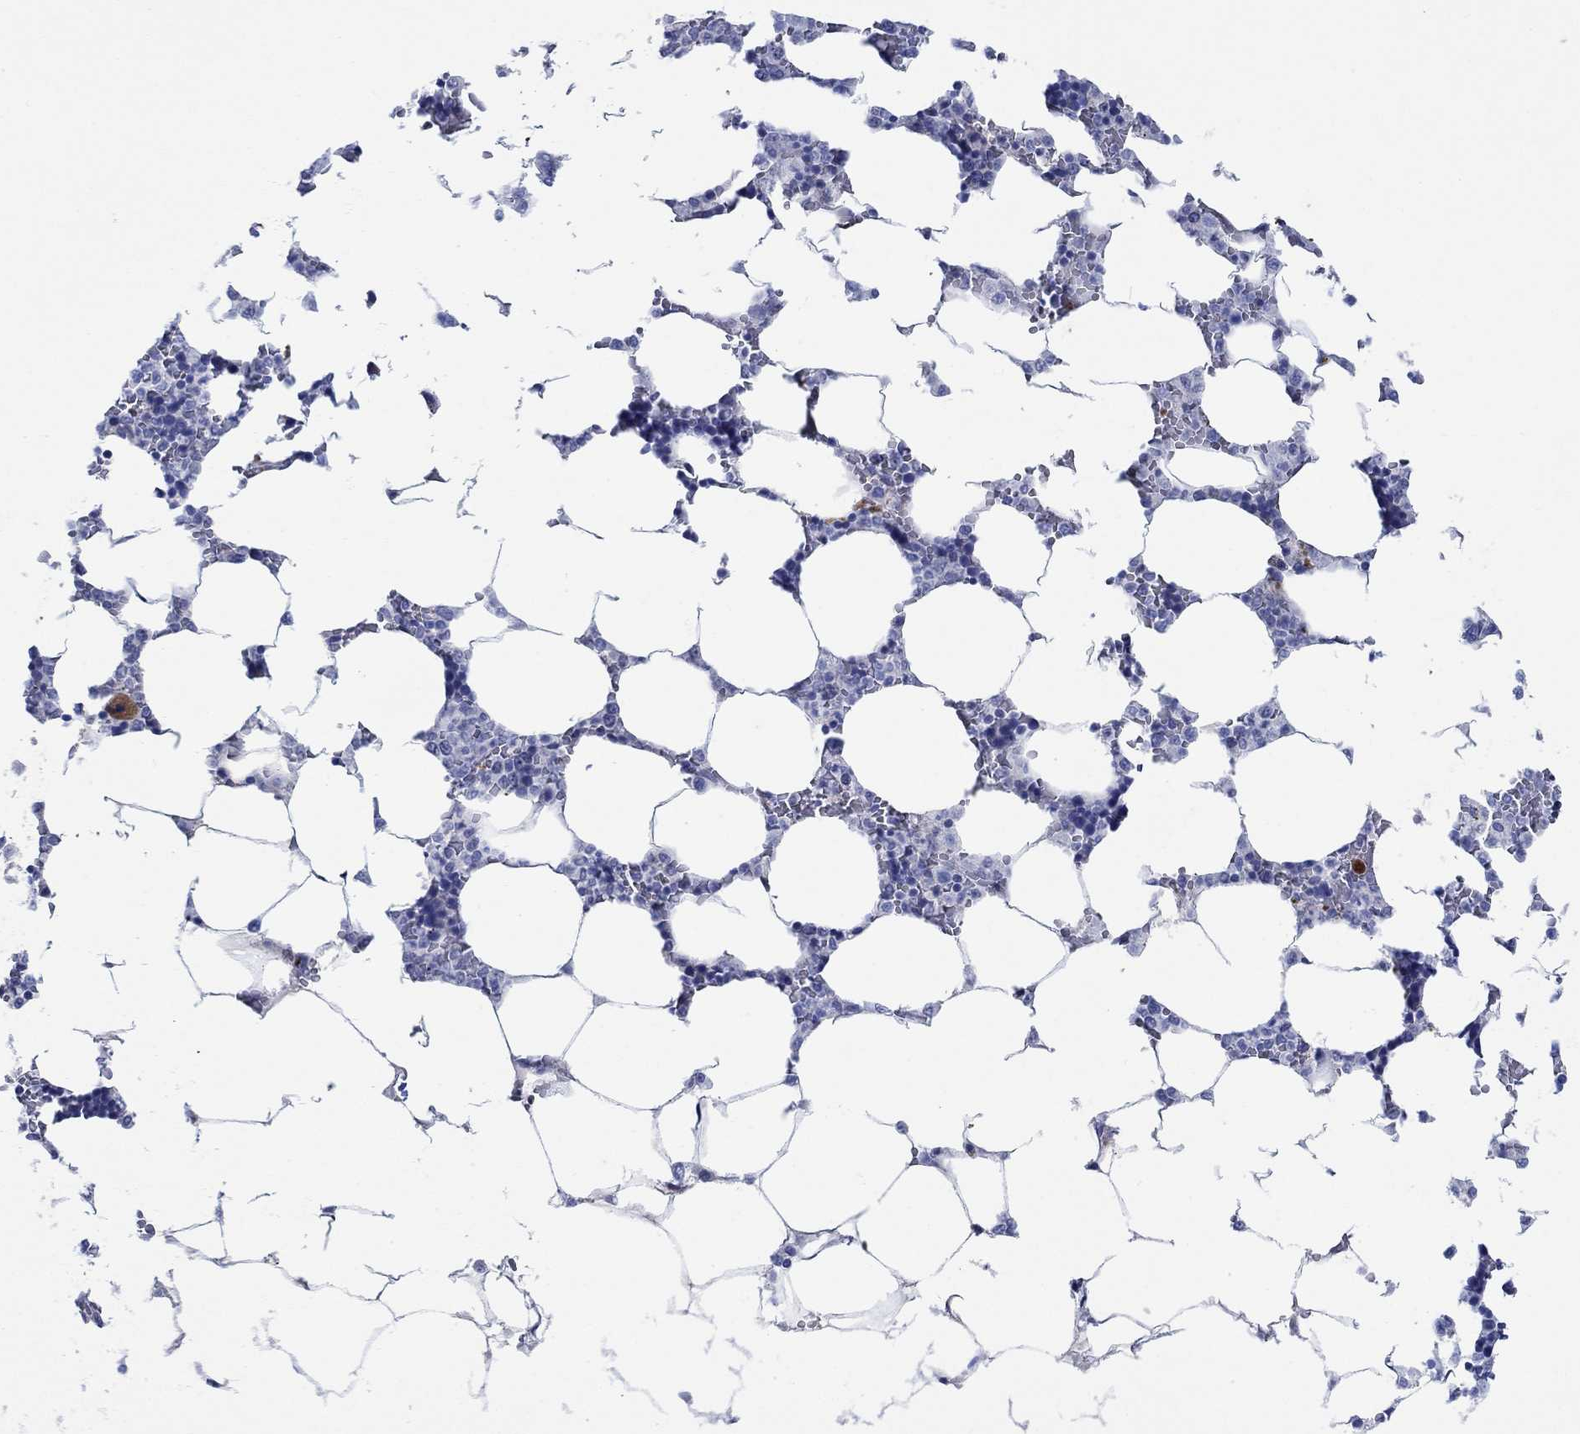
{"staining": {"intensity": "strong", "quantity": "<25%", "location": "cytoplasmic/membranous"}, "tissue": "bone marrow", "cell_type": "Hematopoietic cells", "image_type": "normal", "snomed": [{"axis": "morphology", "description": "Normal tissue, NOS"}, {"axis": "topography", "description": "Bone marrow"}], "caption": "The immunohistochemical stain labels strong cytoplasmic/membranous expression in hematopoietic cells of benign bone marrow.", "gene": "KSR2", "patient": {"sex": "male", "age": 63}}